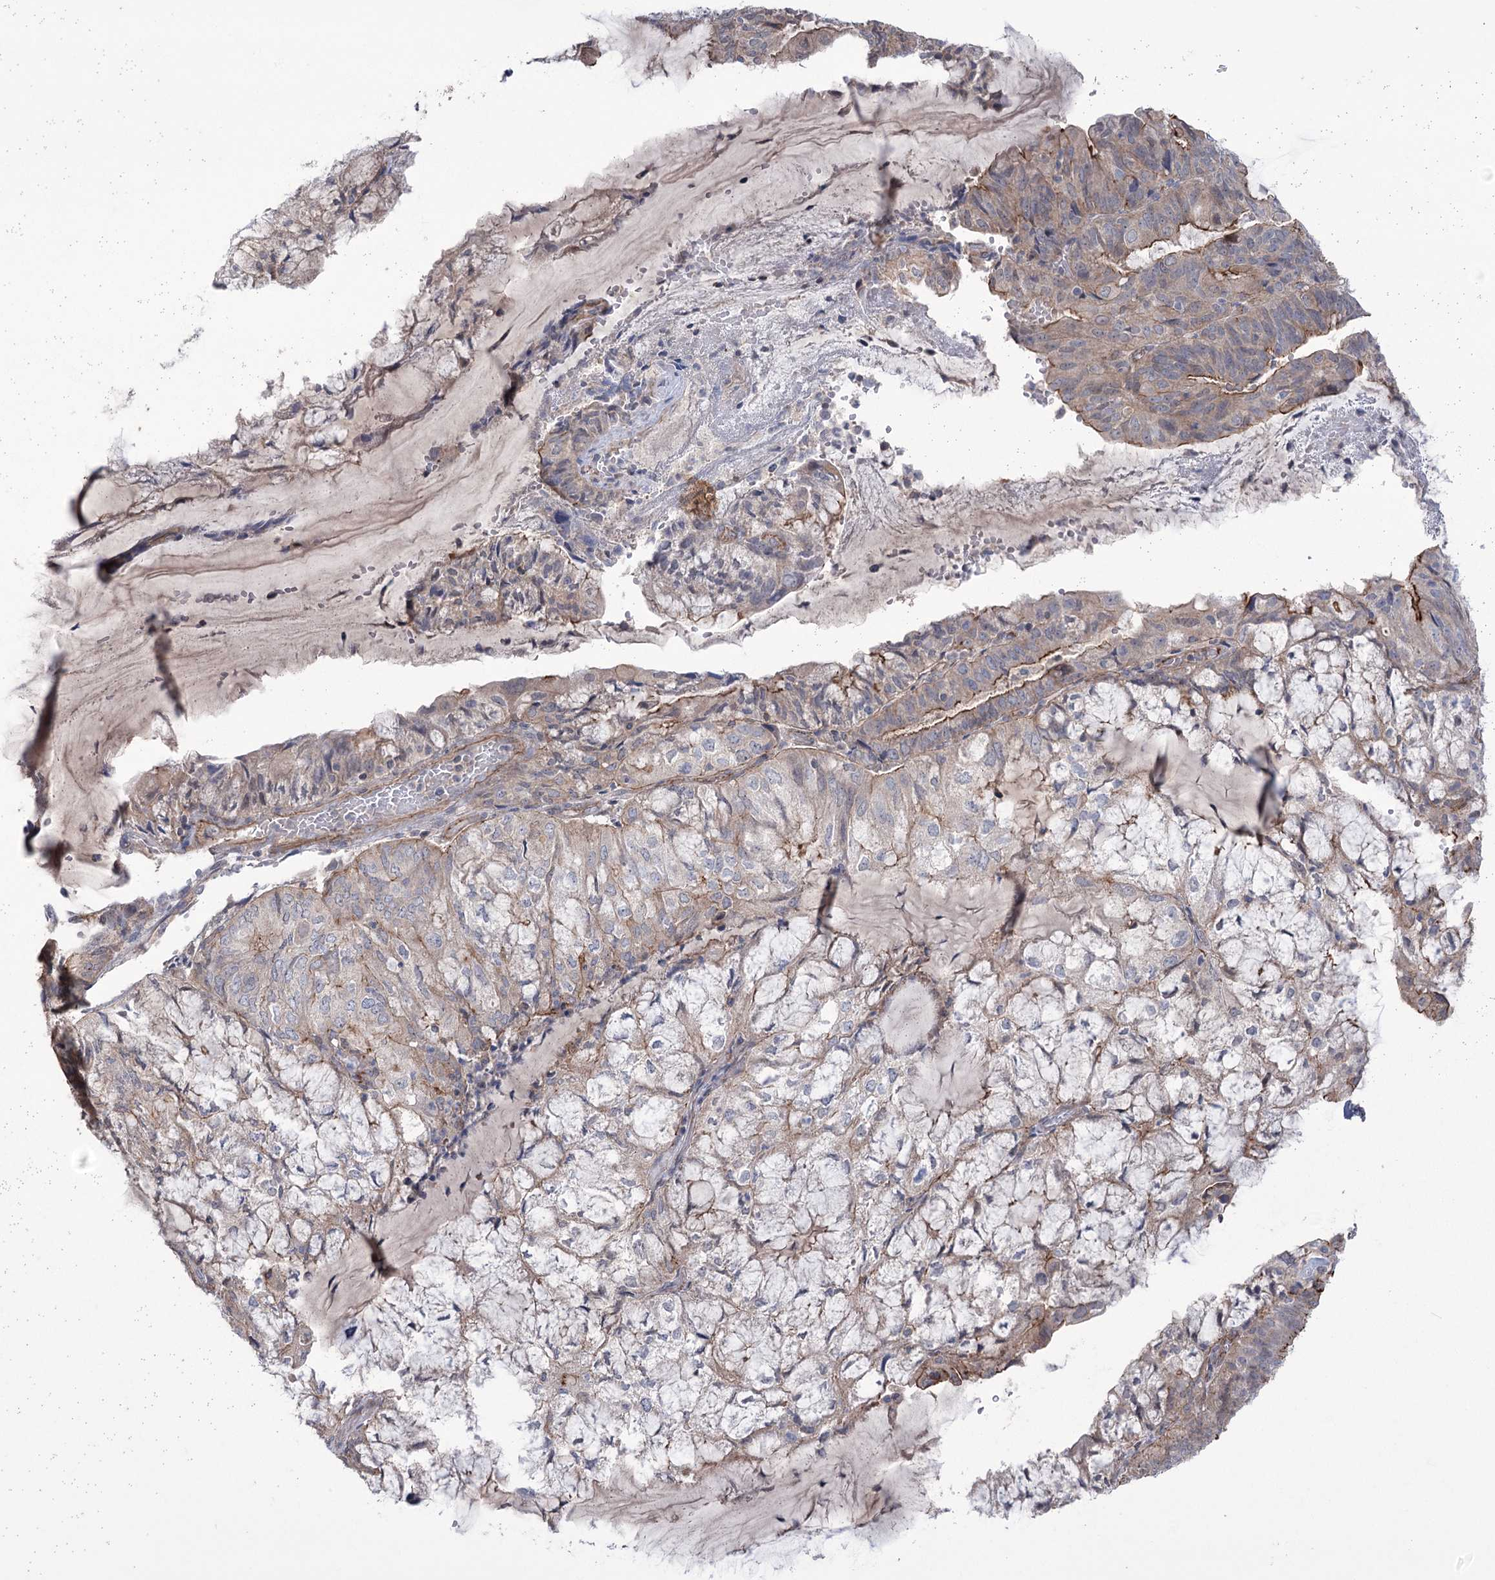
{"staining": {"intensity": "moderate", "quantity": "<25%", "location": "cytoplasmic/membranous"}, "tissue": "endometrial cancer", "cell_type": "Tumor cells", "image_type": "cancer", "snomed": [{"axis": "morphology", "description": "Adenocarcinoma, NOS"}, {"axis": "topography", "description": "Endometrium"}], "caption": "Endometrial adenocarcinoma tissue displays moderate cytoplasmic/membranous expression in about <25% of tumor cells, visualized by immunohistochemistry.", "gene": "TRIM71", "patient": {"sex": "female", "age": 81}}